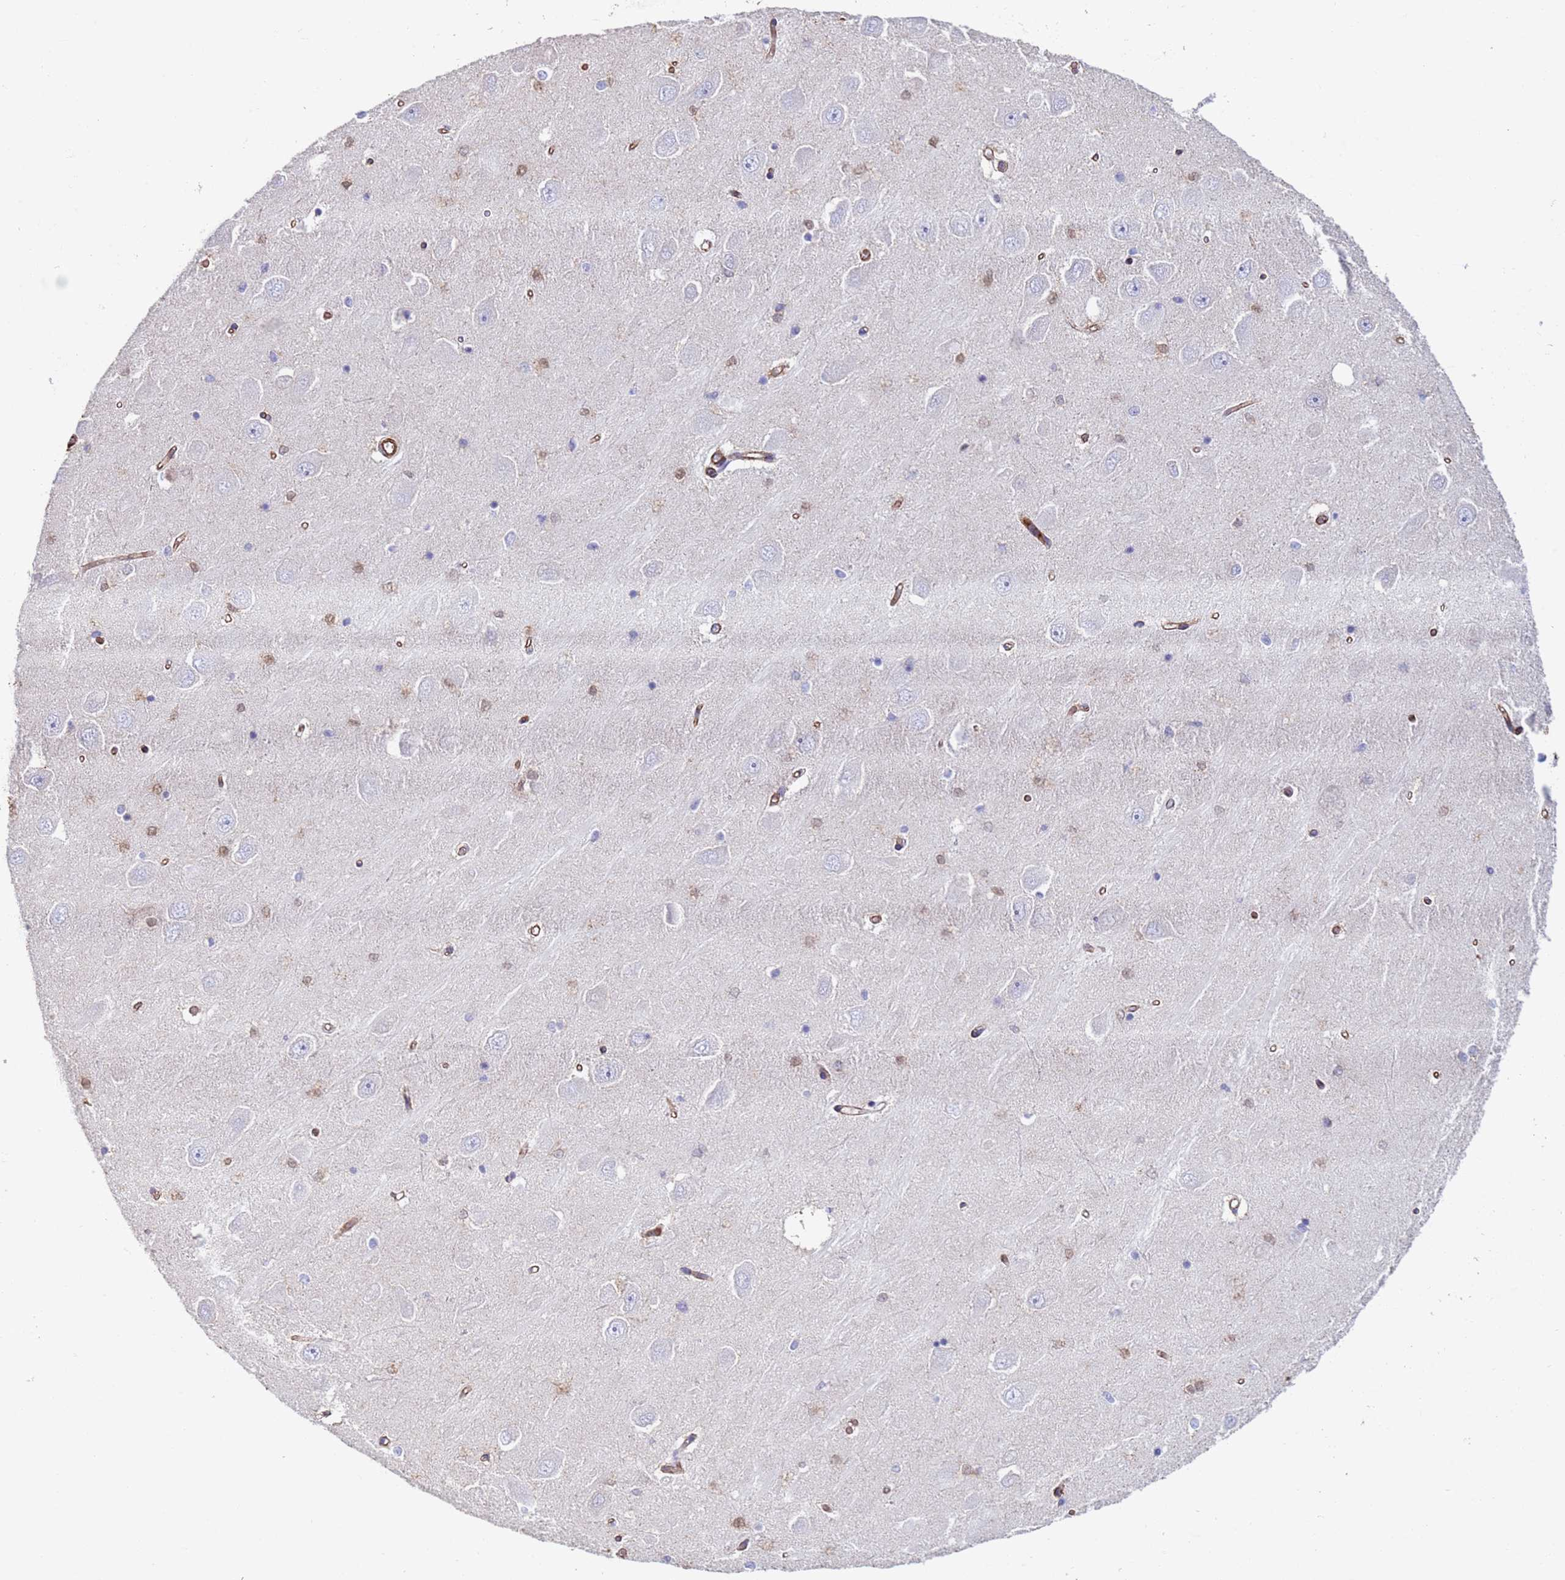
{"staining": {"intensity": "negative", "quantity": "none", "location": "none"}, "tissue": "hippocampus", "cell_type": "Glial cells", "image_type": "normal", "snomed": [{"axis": "morphology", "description": "Normal tissue, NOS"}, {"axis": "topography", "description": "Hippocampus"}], "caption": "An immunohistochemistry (IHC) photomicrograph of normal hippocampus is shown. There is no staining in glial cells of hippocampus.", "gene": "GASK1A", "patient": {"sex": "male", "age": 45}}